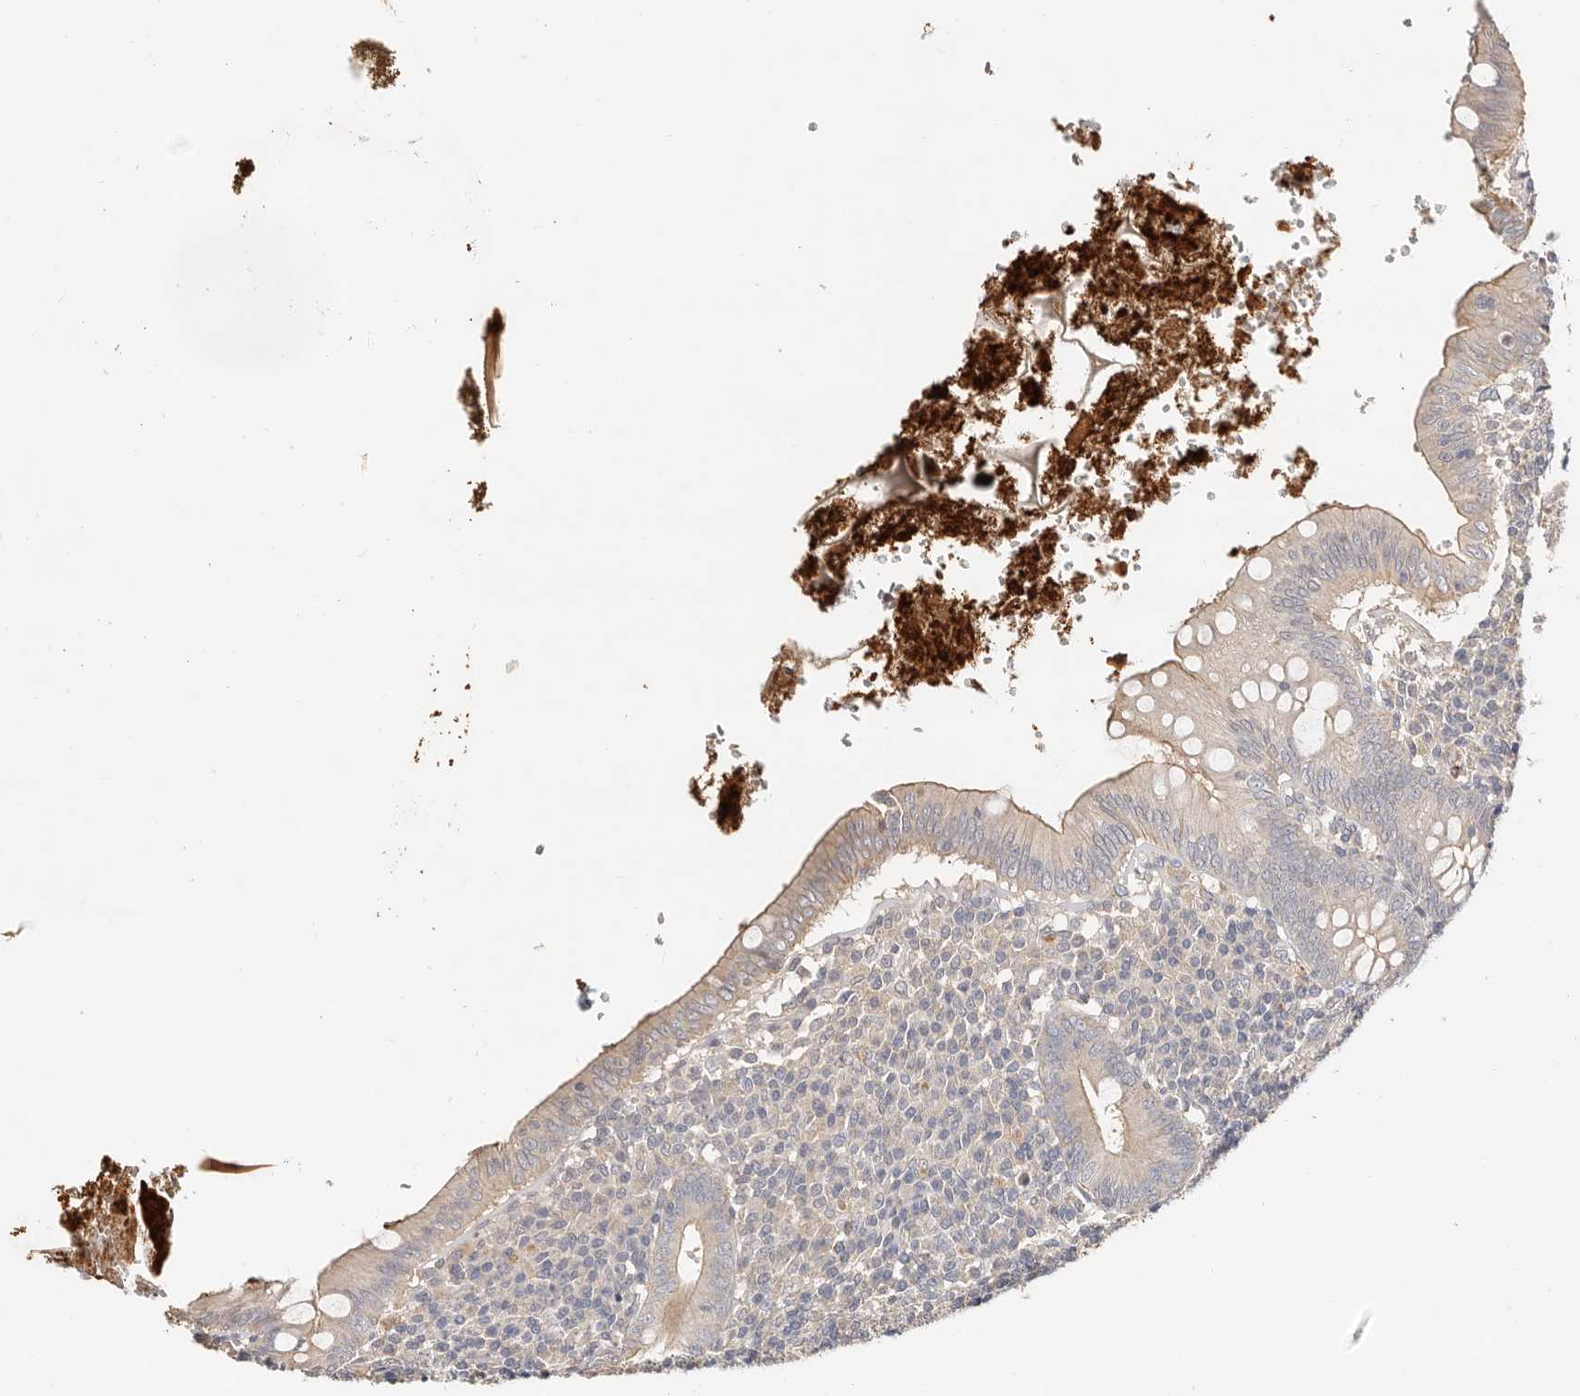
{"staining": {"intensity": "weak", "quantity": "25%-75%", "location": "cytoplasmic/membranous"}, "tissue": "appendix", "cell_type": "Glandular cells", "image_type": "normal", "snomed": [{"axis": "morphology", "description": "Normal tissue, NOS"}, {"axis": "topography", "description": "Appendix"}], "caption": "The histopathology image demonstrates immunohistochemical staining of unremarkable appendix. There is weak cytoplasmic/membranous staining is present in about 25%-75% of glandular cells. (Stains: DAB in brown, nuclei in blue, Microscopy: brightfield microscopy at high magnification).", "gene": "ZRANB1", "patient": {"sex": "male", "age": 8}}